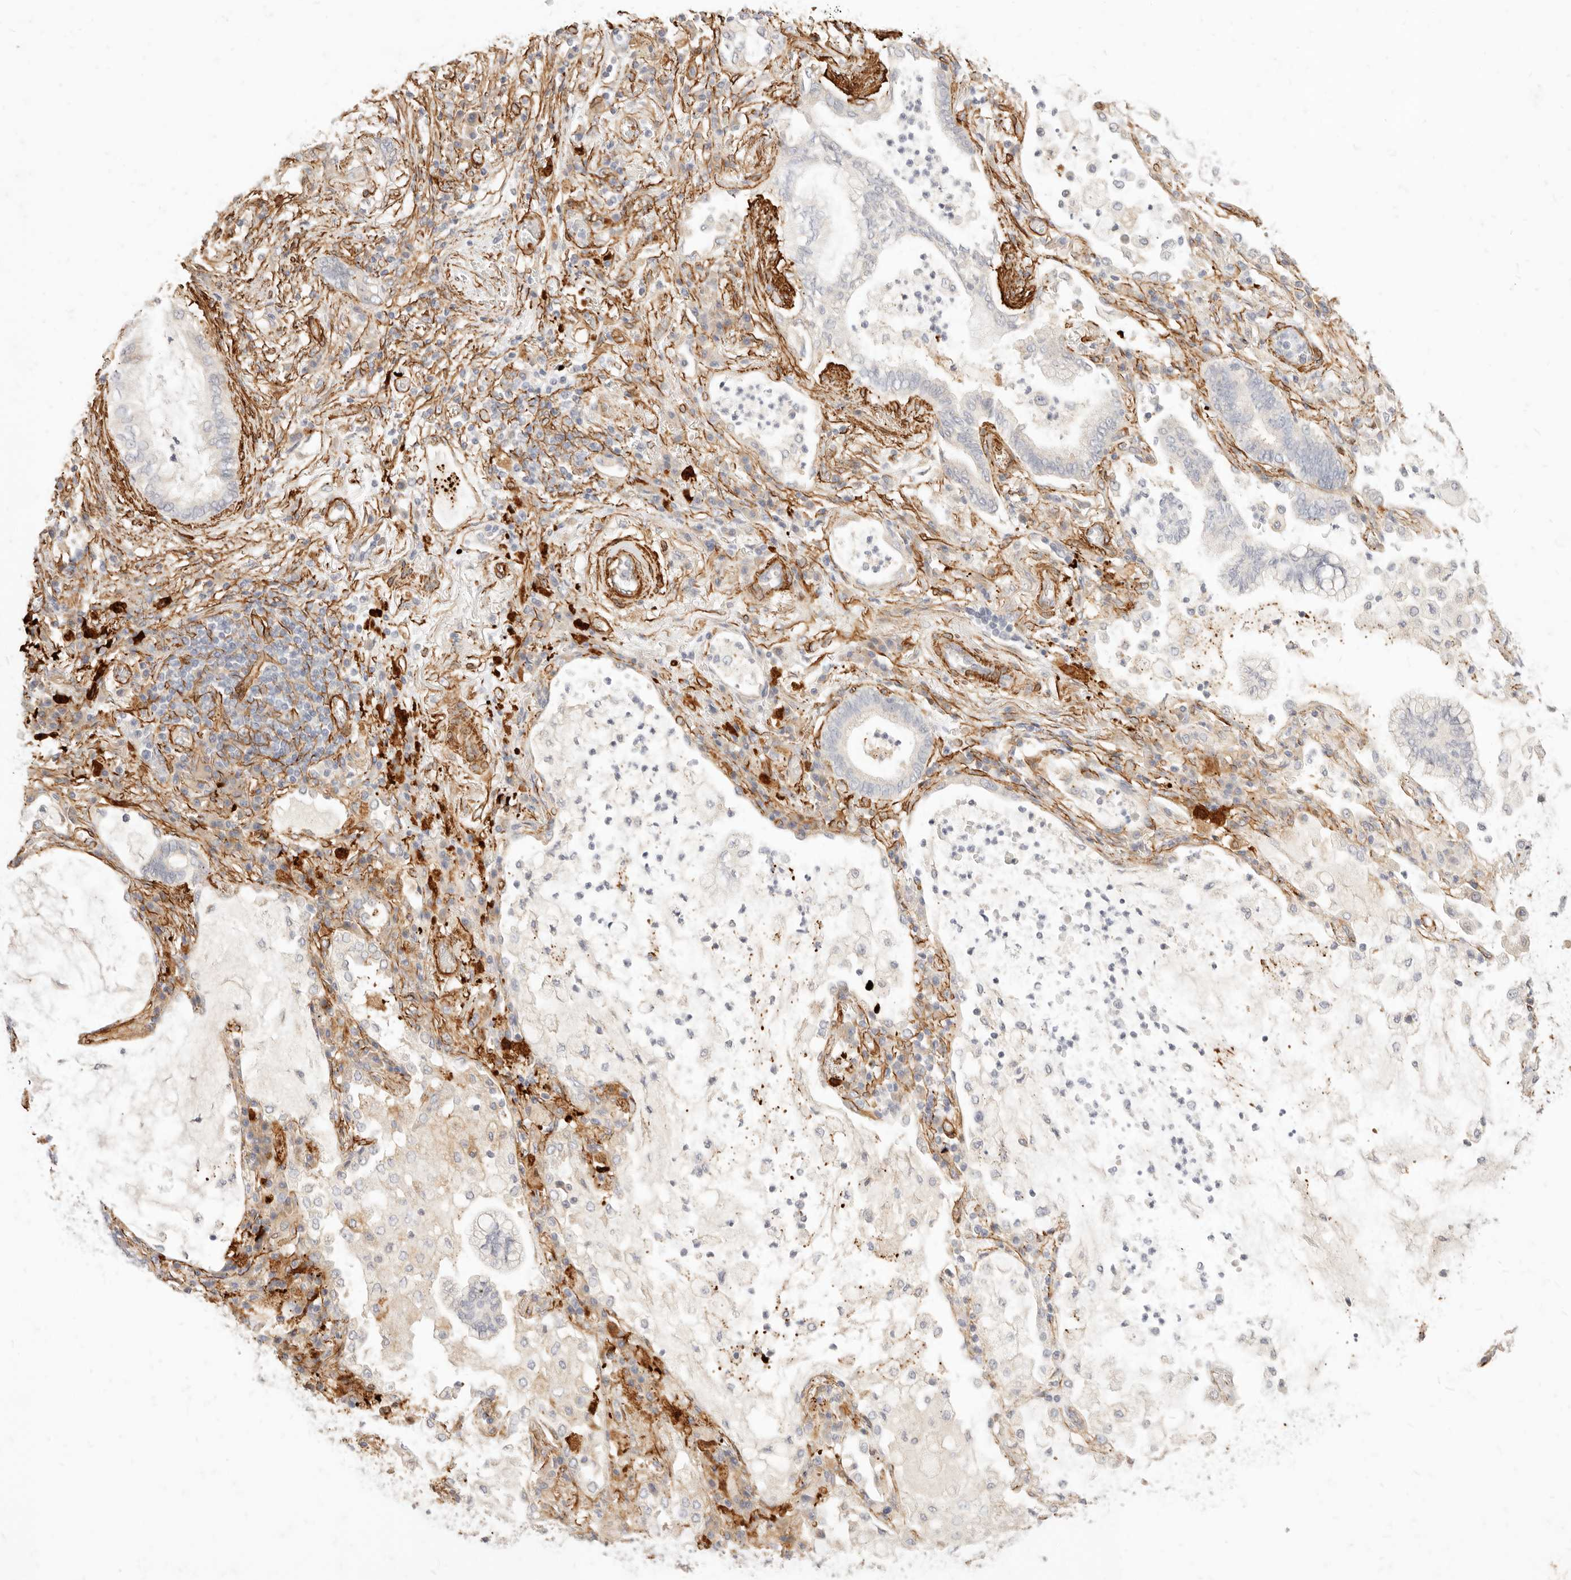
{"staining": {"intensity": "negative", "quantity": "none", "location": "none"}, "tissue": "lung cancer", "cell_type": "Tumor cells", "image_type": "cancer", "snomed": [{"axis": "morphology", "description": "Adenocarcinoma, NOS"}, {"axis": "topography", "description": "Lung"}], "caption": "The immunohistochemistry histopathology image has no significant expression in tumor cells of lung cancer (adenocarcinoma) tissue.", "gene": "TMTC2", "patient": {"sex": "female", "age": 70}}